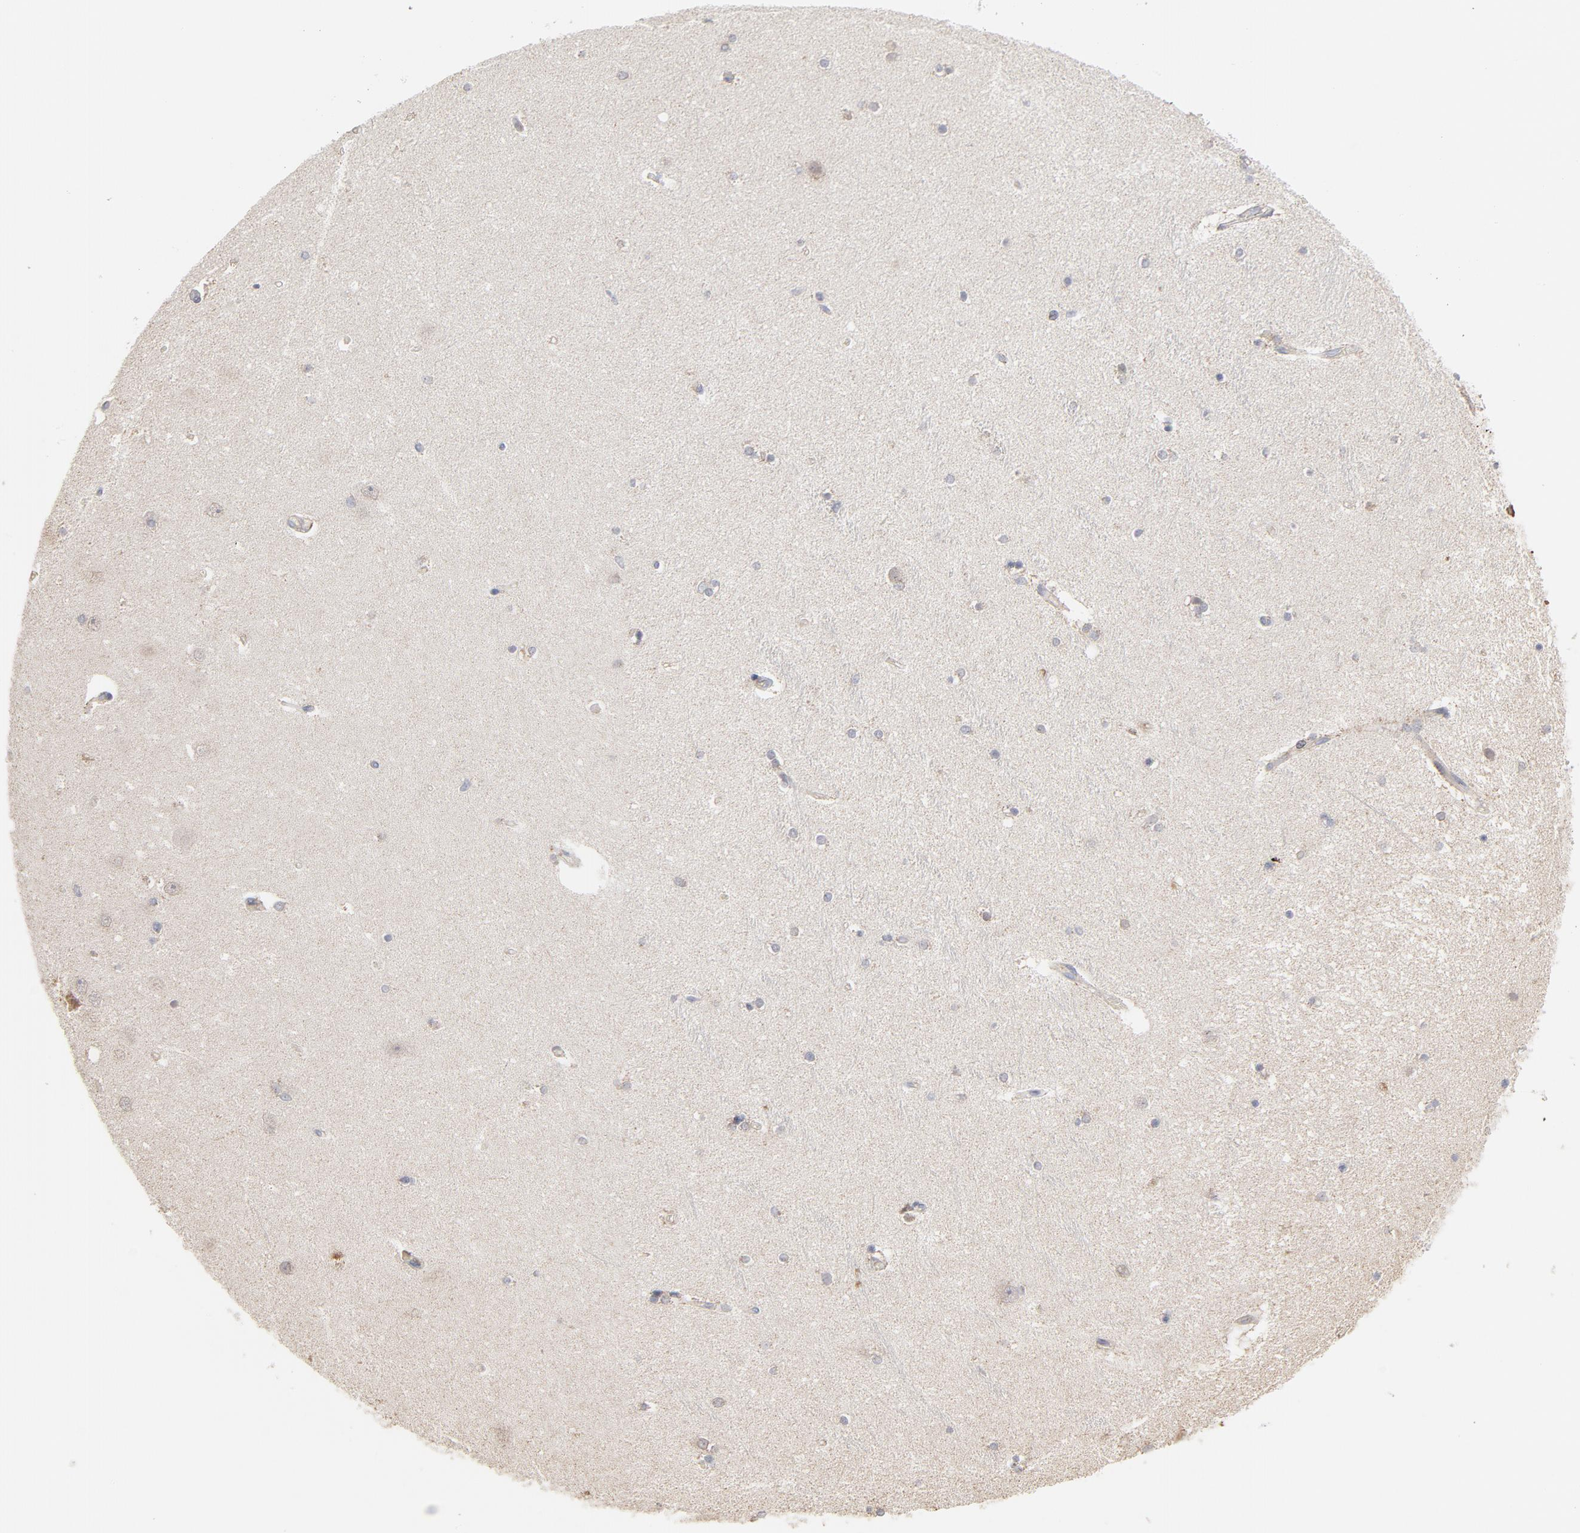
{"staining": {"intensity": "weak", "quantity": "25%-75%", "location": "cytoplasmic/membranous"}, "tissue": "hippocampus", "cell_type": "Glial cells", "image_type": "normal", "snomed": [{"axis": "morphology", "description": "Normal tissue, NOS"}, {"axis": "topography", "description": "Hippocampus"}], "caption": "DAB immunohistochemical staining of unremarkable hippocampus exhibits weak cytoplasmic/membranous protein positivity in about 25%-75% of glial cells.", "gene": "PPFIBP2", "patient": {"sex": "female", "age": 54}}